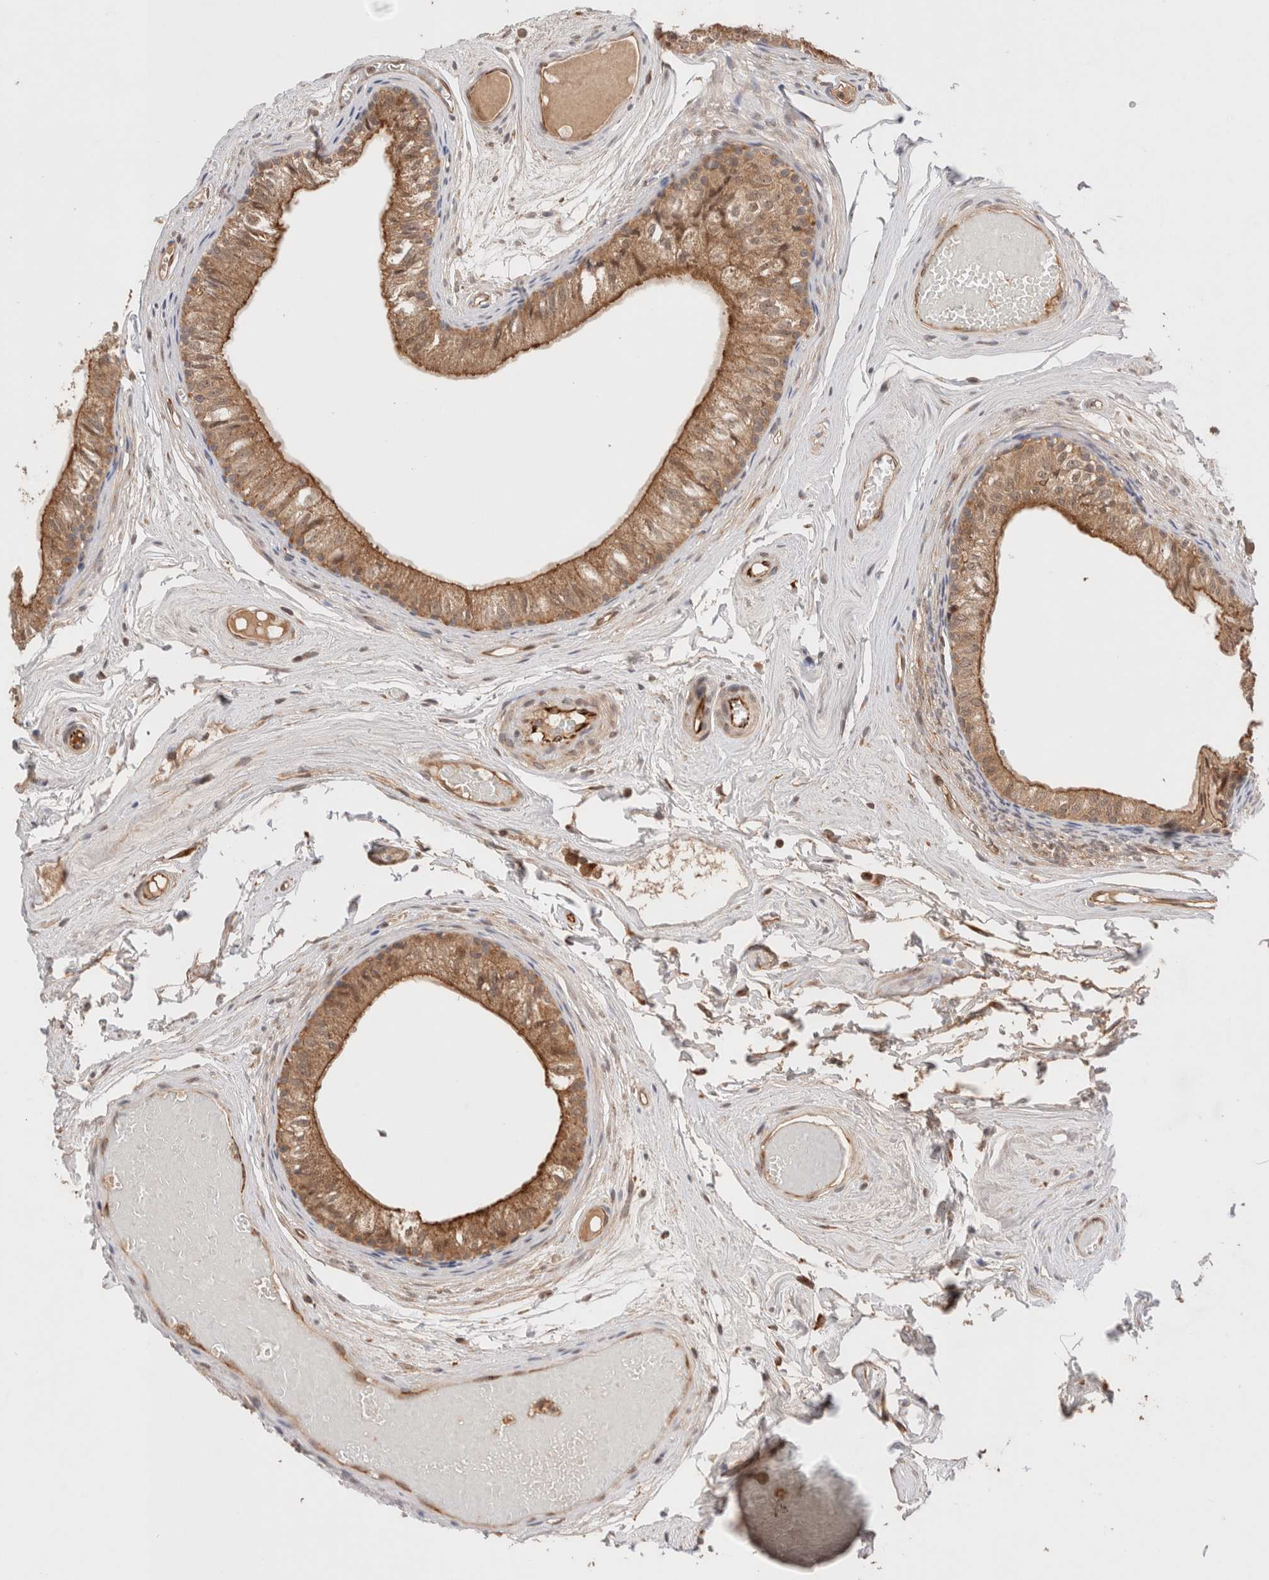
{"staining": {"intensity": "moderate", "quantity": ">75%", "location": "cytoplasmic/membranous"}, "tissue": "epididymis", "cell_type": "Glandular cells", "image_type": "normal", "snomed": [{"axis": "morphology", "description": "Normal tissue, NOS"}, {"axis": "topography", "description": "Epididymis"}], "caption": "Brown immunohistochemical staining in unremarkable epididymis demonstrates moderate cytoplasmic/membranous expression in approximately >75% of glandular cells.", "gene": "SIKE1", "patient": {"sex": "male", "age": 79}}